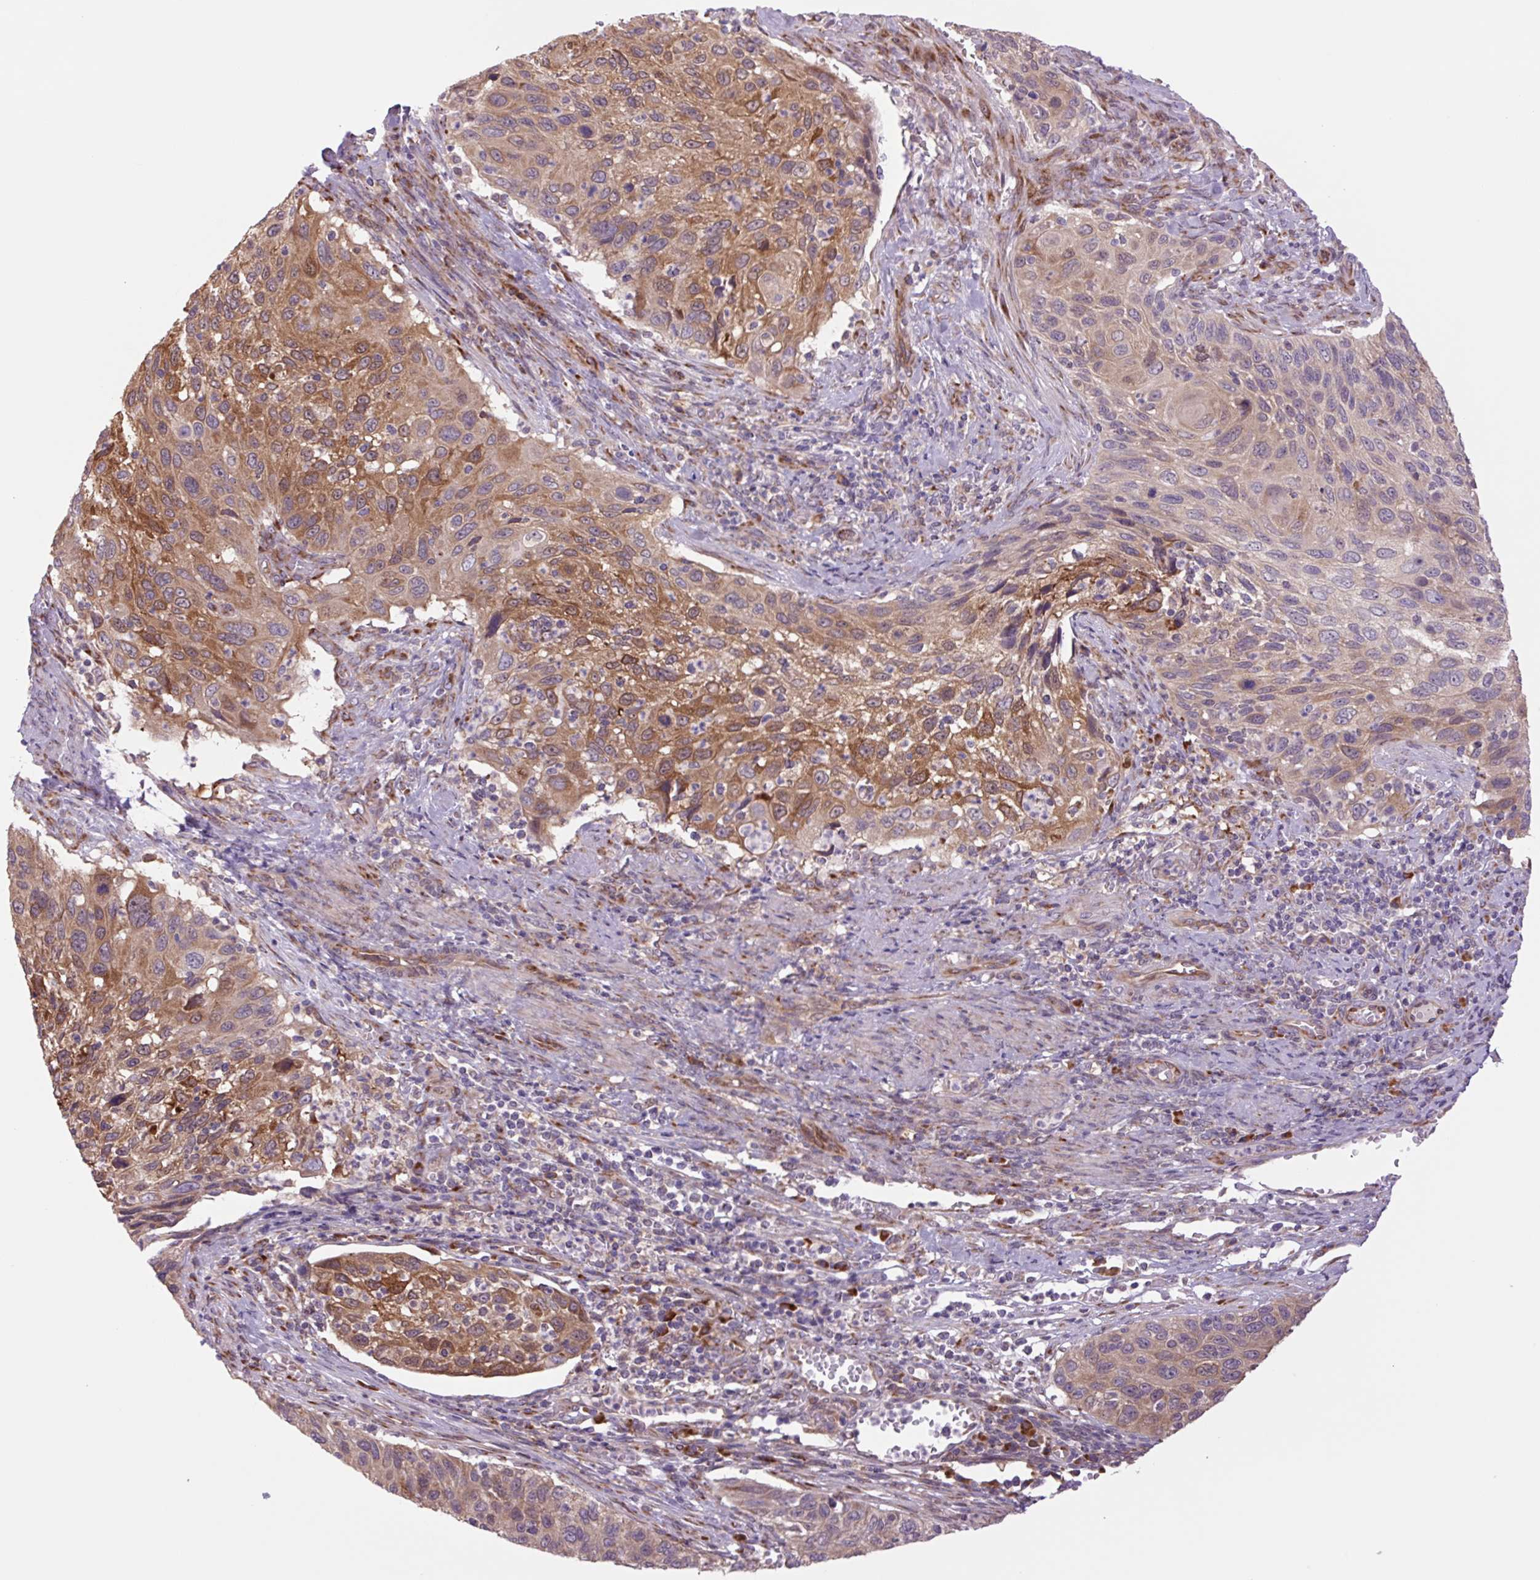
{"staining": {"intensity": "moderate", "quantity": ">75%", "location": "cytoplasmic/membranous"}, "tissue": "cervical cancer", "cell_type": "Tumor cells", "image_type": "cancer", "snomed": [{"axis": "morphology", "description": "Squamous cell carcinoma, NOS"}, {"axis": "topography", "description": "Cervix"}], "caption": "Tumor cells exhibit medium levels of moderate cytoplasmic/membranous expression in approximately >75% of cells in cervical cancer (squamous cell carcinoma).", "gene": "PLA2G4A", "patient": {"sex": "female", "age": 70}}